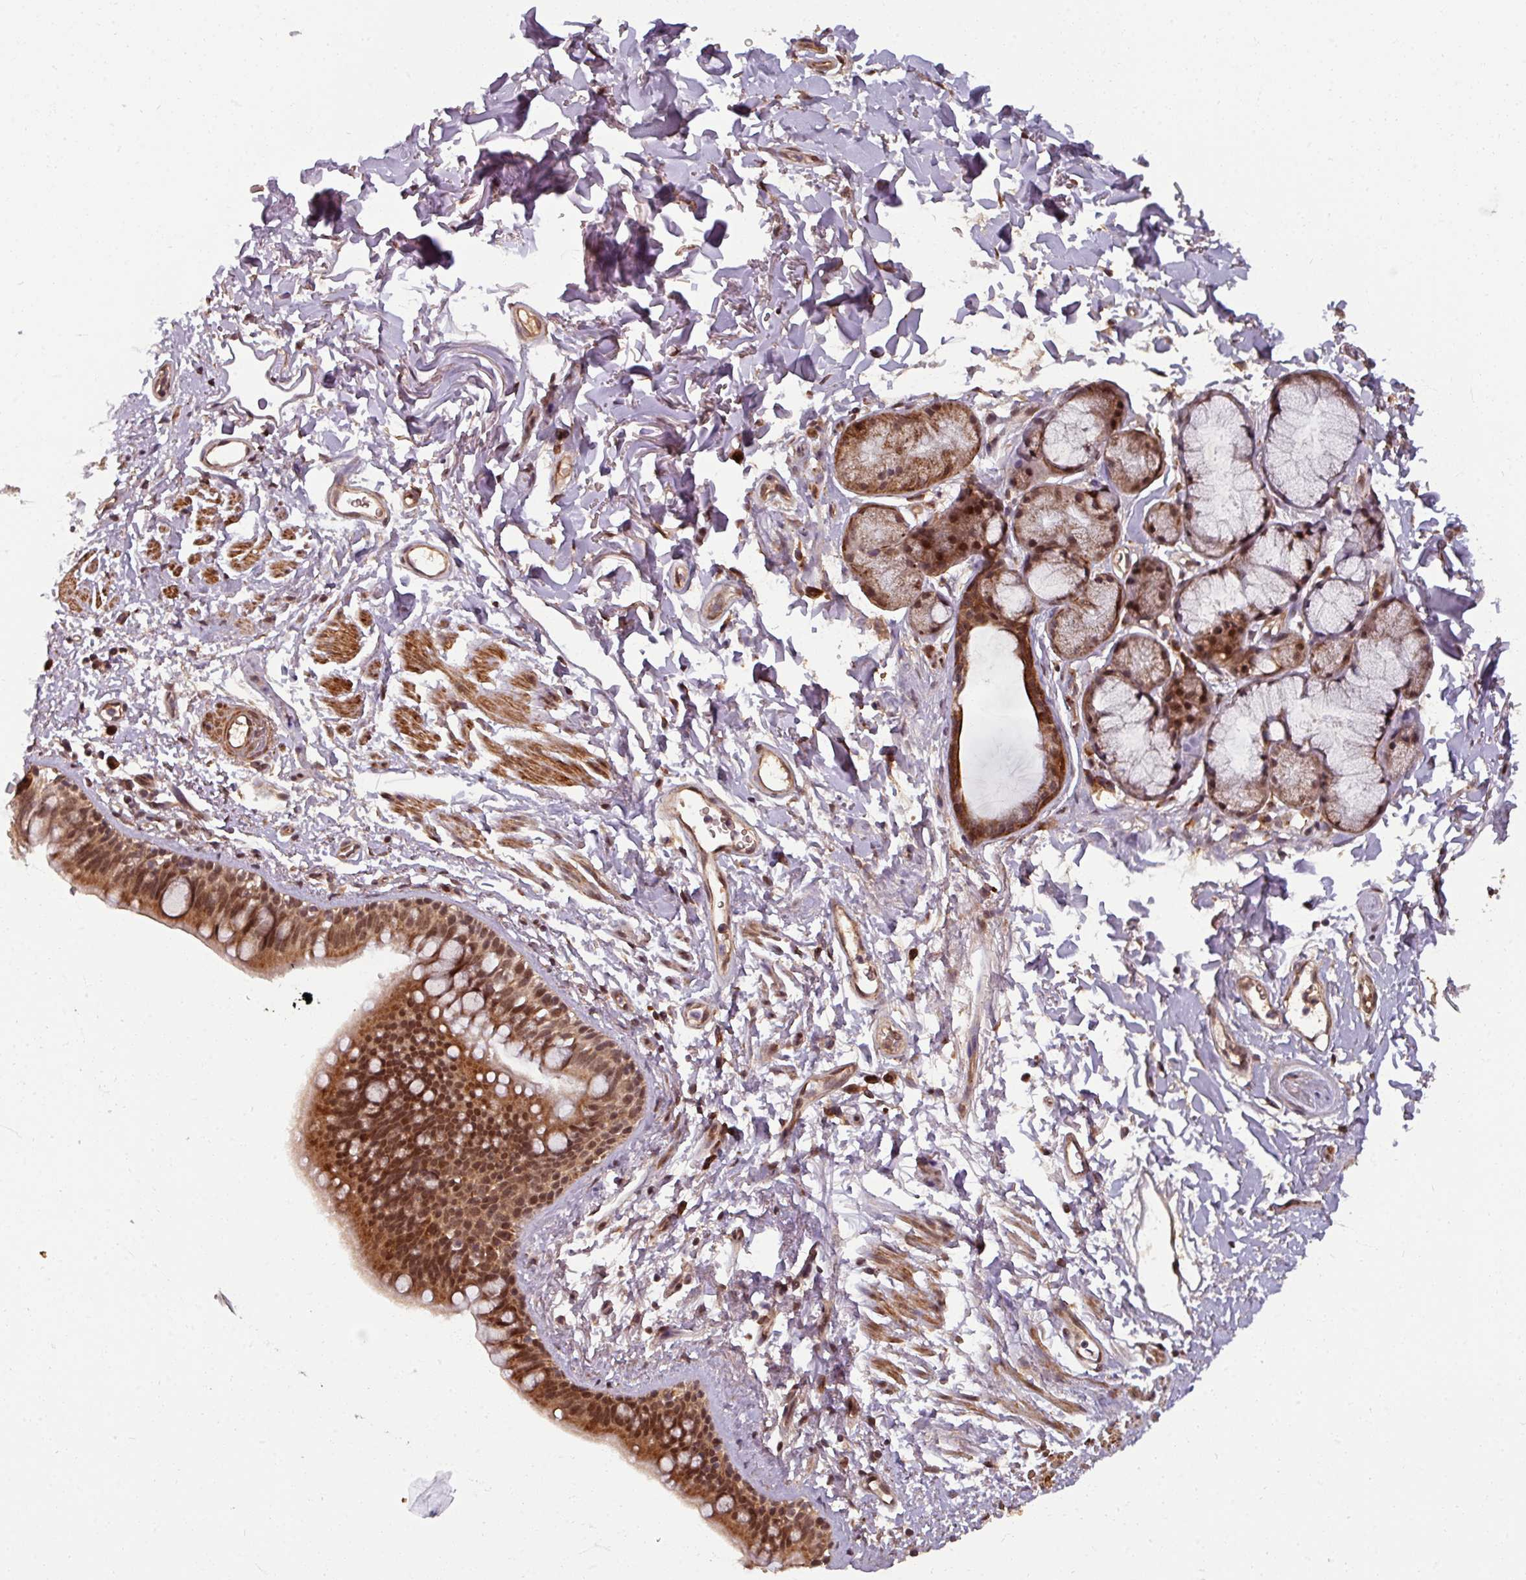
{"staining": {"intensity": "moderate", "quantity": ">75%", "location": "cytoplasmic/membranous,nuclear"}, "tissue": "bronchus", "cell_type": "Respiratory epithelial cells", "image_type": "normal", "snomed": [{"axis": "morphology", "description": "Normal tissue, NOS"}, {"axis": "morphology", "description": "Squamous cell carcinoma, NOS"}, {"axis": "topography", "description": "Bronchus"}, {"axis": "topography", "description": "Lung"}], "caption": "Protein positivity by IHC displays moderate cytoplasmic/membranous,nuclear expression in approximately >75% of respiratory epithelial cells in benign bronchus. (IHC, brightfield microscopy, high magnification).", "gene": "SWI5", "patient": {"sex": "female", "age": 70}}